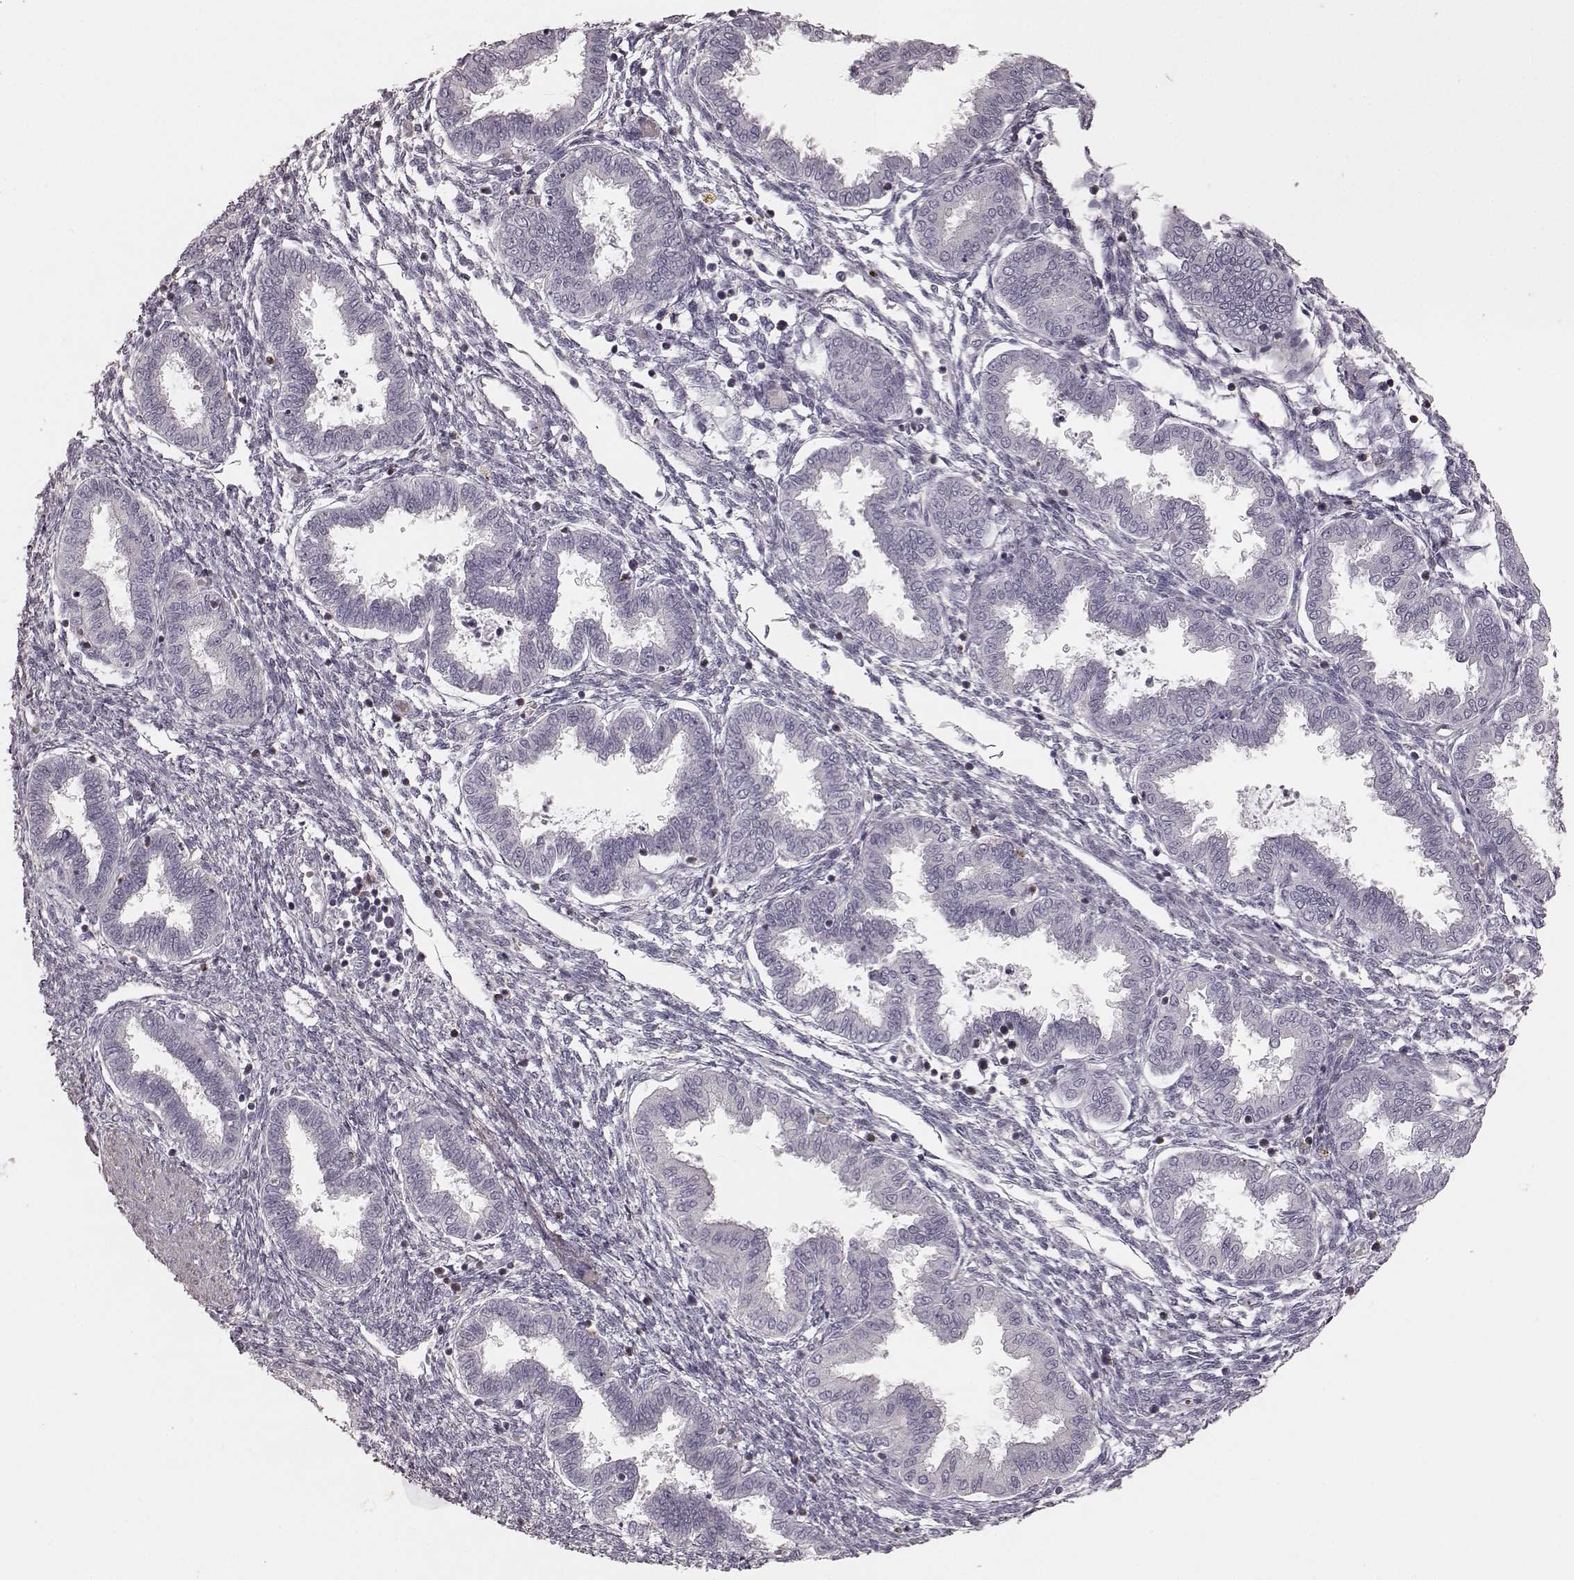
{"staining": {"intensity": "negative", "quantity": "none", "location": "none"}, "tissue": "endometrium", "cell_type": "Cells in endometrial stroma", "image_type": "normal", "snomed": [{"axis": "morphology", "description": "Normal tissue, NOS"}, {"axis": "topography", "description": "Endometrium"}], "caption": "IHC image of unremarkable endometrium: endometrium stained with DAB (3,3'-diaminobenzidine) reveals no significant protein staining in cells in endometrial stroma. (Immunohistochemistry, brightfield microscopy, high magnification).", "gene": "PRLHR", "patient": {"sex": "female", "age": 33}}